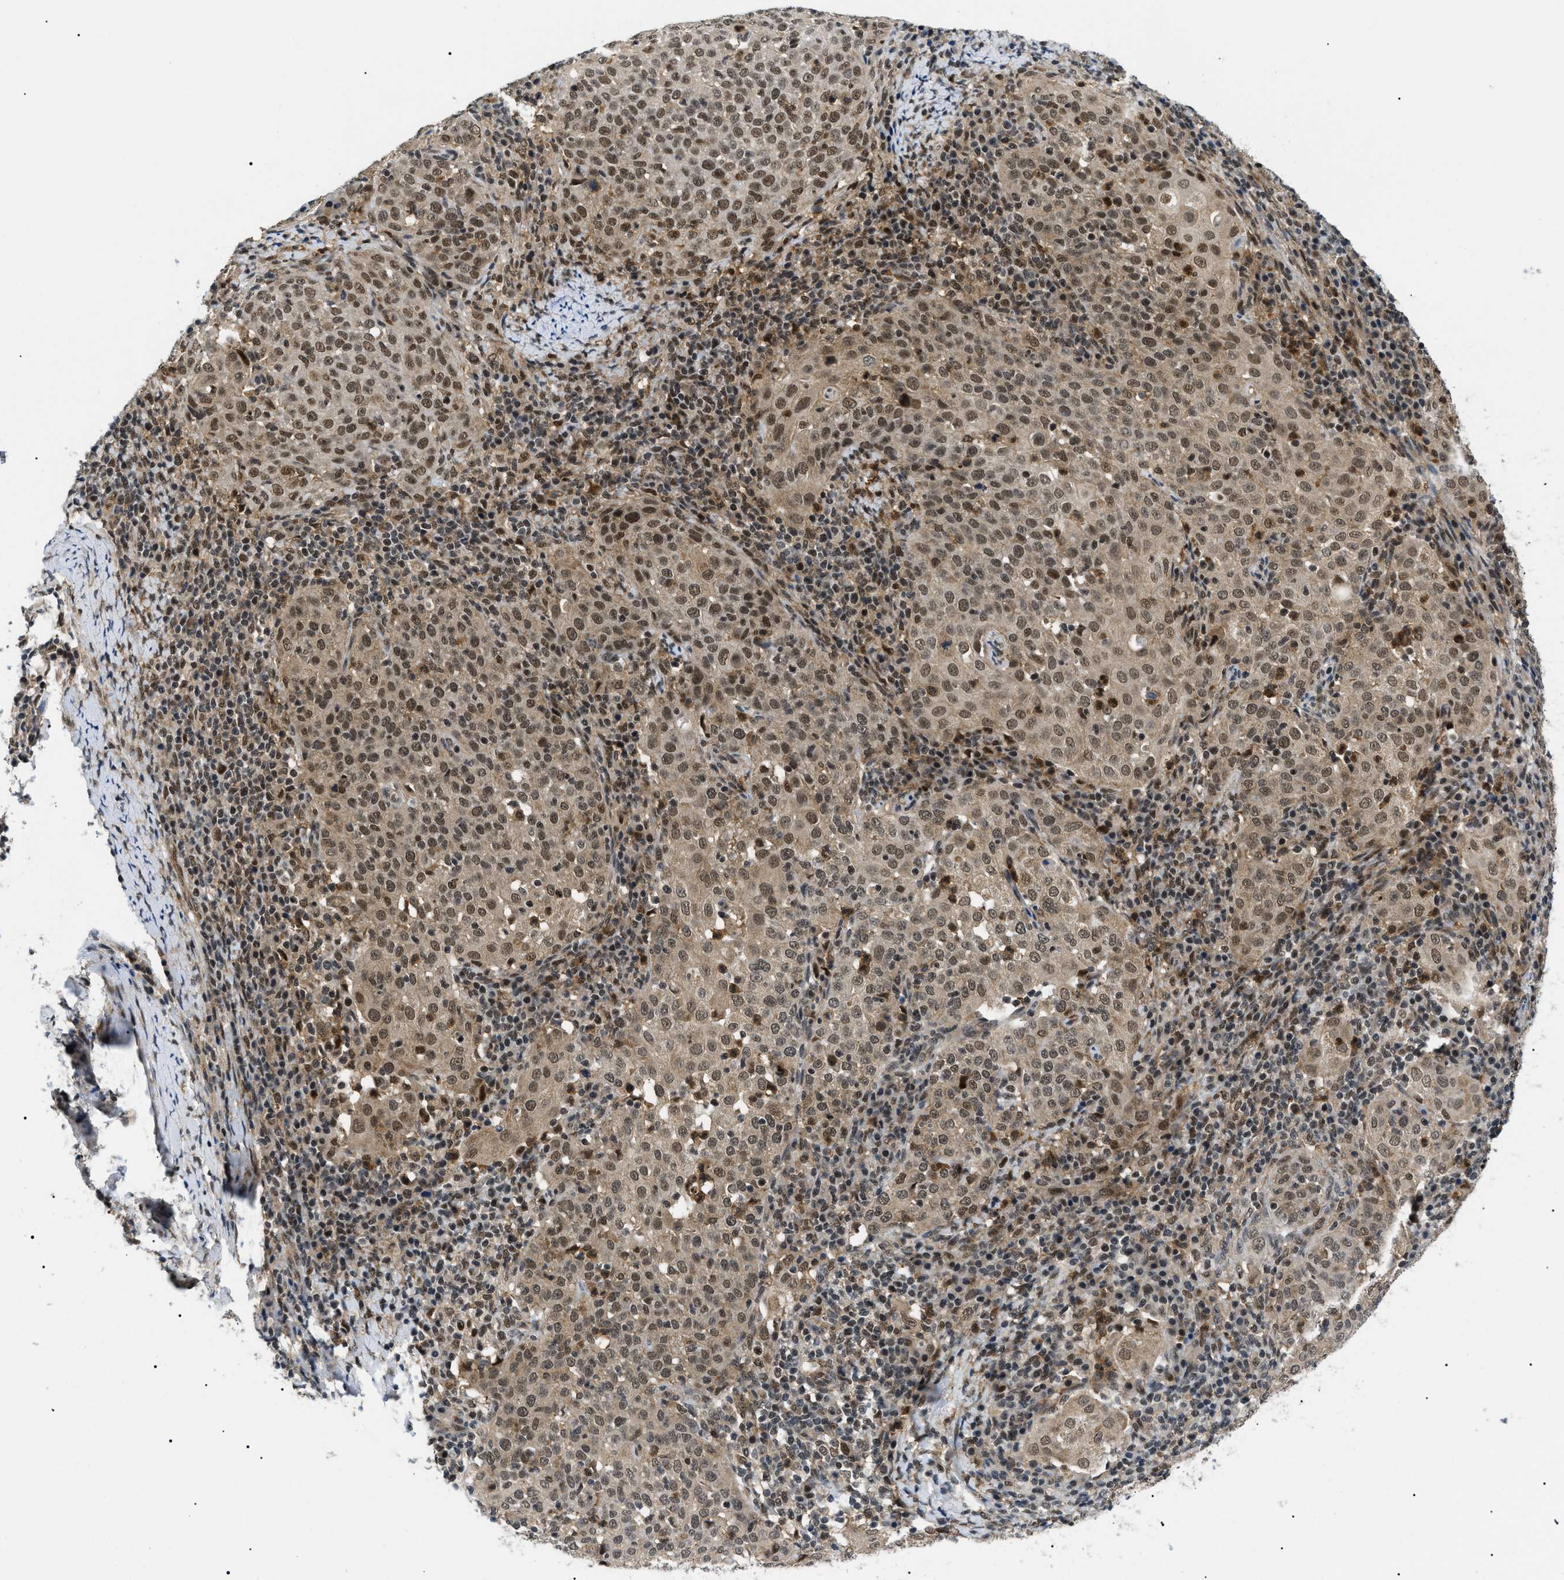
{"staining": {"intensity": "moderate", "quantity": ">75%", "location": "cytoplasmic/membranous,nuclear"}, "tissue": "cervical cancer", "cell_type": "Tumor cells", "image_type": "cancer", "snomed": [{"axis": "morphology", "description": "Squamous cell carcinoma, NOS"}, {"axis": "topography", "description": "Cervix"}], "caption": "This is an image of immunohistochemistry (IHC) staining of cervical cancer (squamous cell carcinoma), which shows moderate positivity in the cytoplasmic/membranous and nuclear of tumor cells.", "gene": "RBM15", "patient": {"sex": "female", "age": 51}}